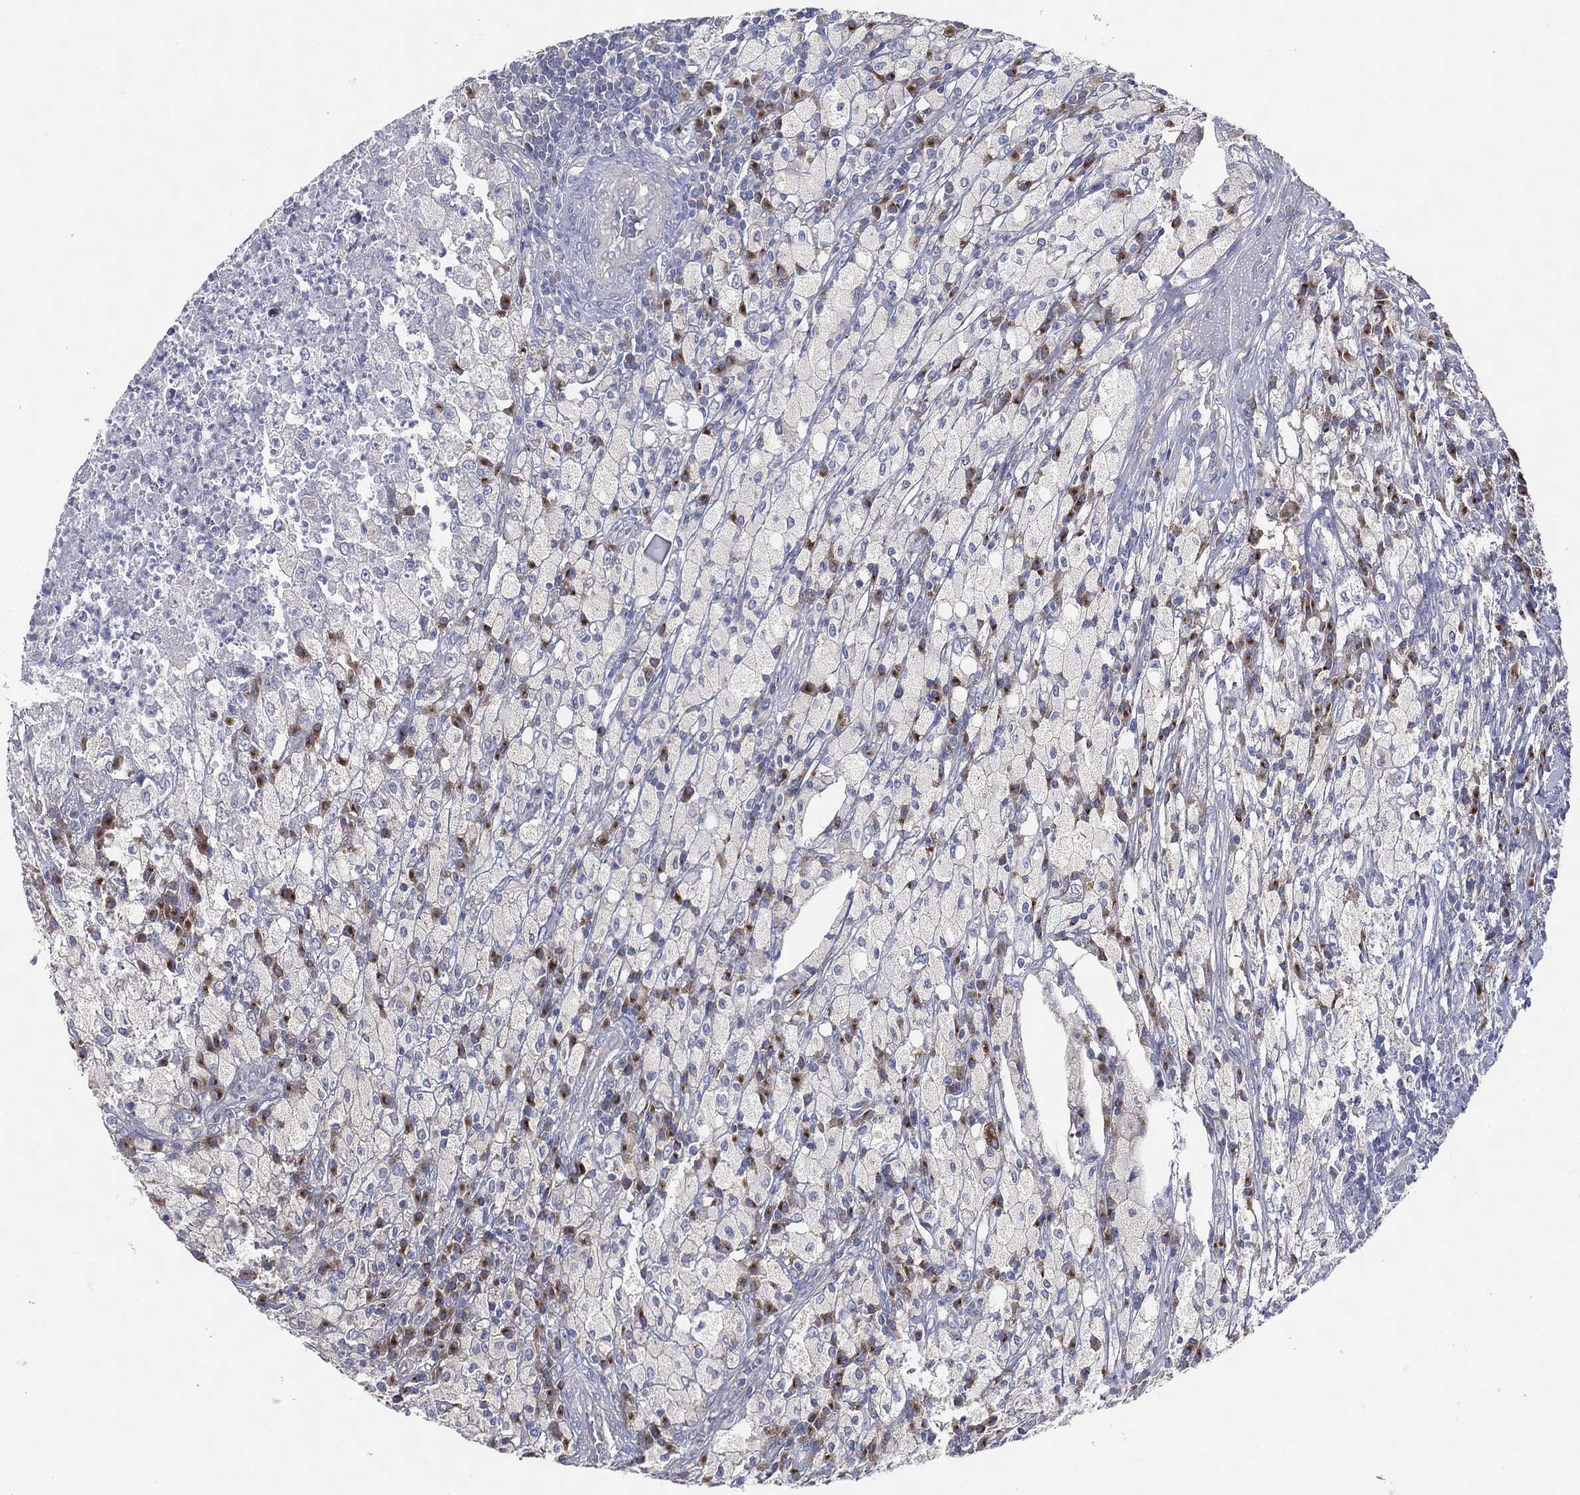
{"staining": {"intensity": "negative", "quantity": "none", "location": "none"}, "tissue": "testis cancer", "cell_type": "Tumor cells", "image_type": "cancer", "snomed": [{"axis": "morphology", "description": "Necrosis, NOS"}, {"axis": "morphology", "description": "Carcinoma, Embryonal, NOS"}, {"axis": "topography", "description": "Testis"}], "caption": "An image of testis cancer stained for a protein shows no brown staining in tumor cells. (Stains: DAB immunohistochemistry with hematoxylin counter stain, Microscopy: brightfield microscopy at high magnification).", "gene": "ATP8A2", "patient": {"sex": "male", "age": 19}}